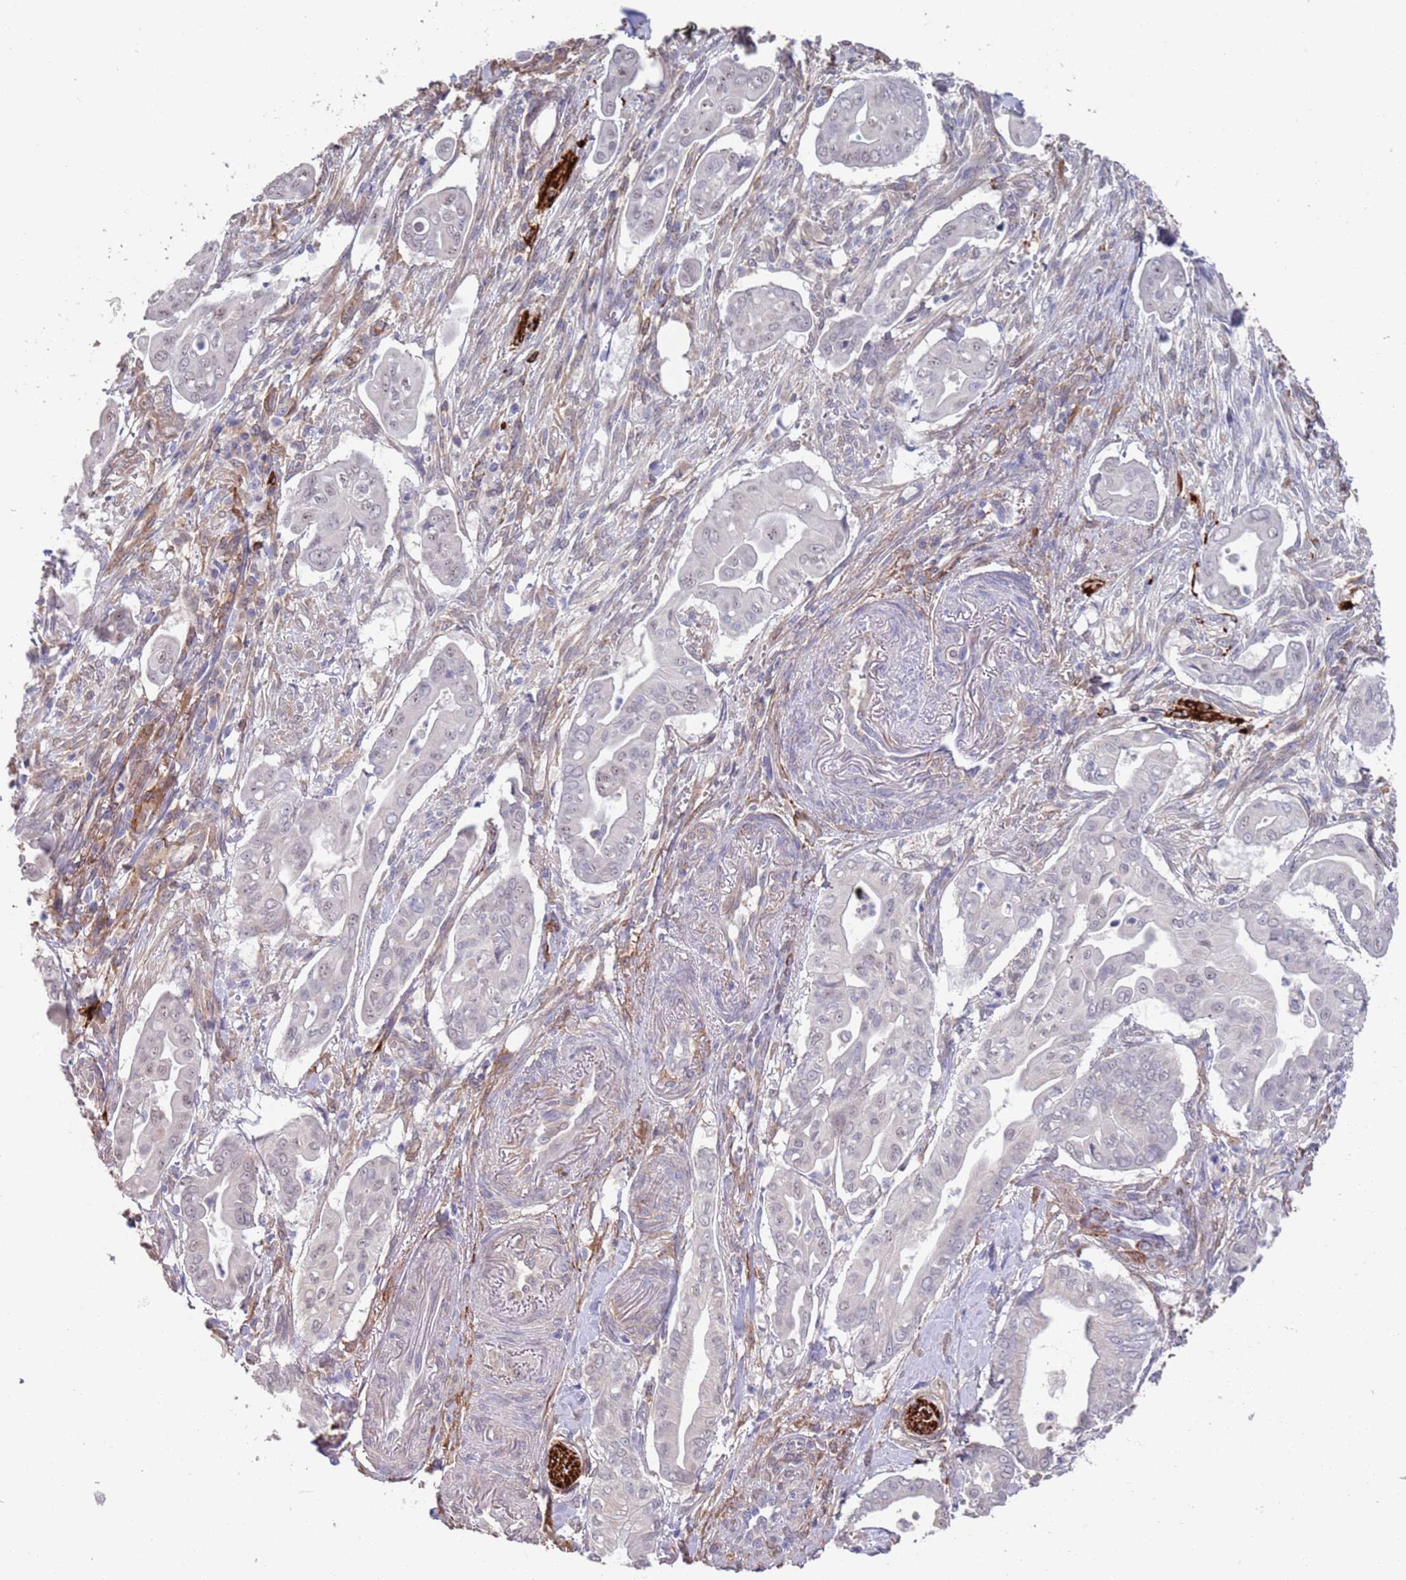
{"staining": {"intensity": "negative", "quantity": "none", "location": "none"}, "tissue": "pancreatic cancer", "cell_type": "Tumor cells", "image_type": "cancer", "snomed": [{"axis": "morphology", "description": "Adenocarcinoma, NOS"}, {"axis": "topography", "description": "Pancreas"}], "caption": "Pancreatic adenocarcinoma was stained to show a protein in brown. There is no significant staining in tumor cells.", "gene": "ANK2", "patient": {"sex": "male", "age": 71}}